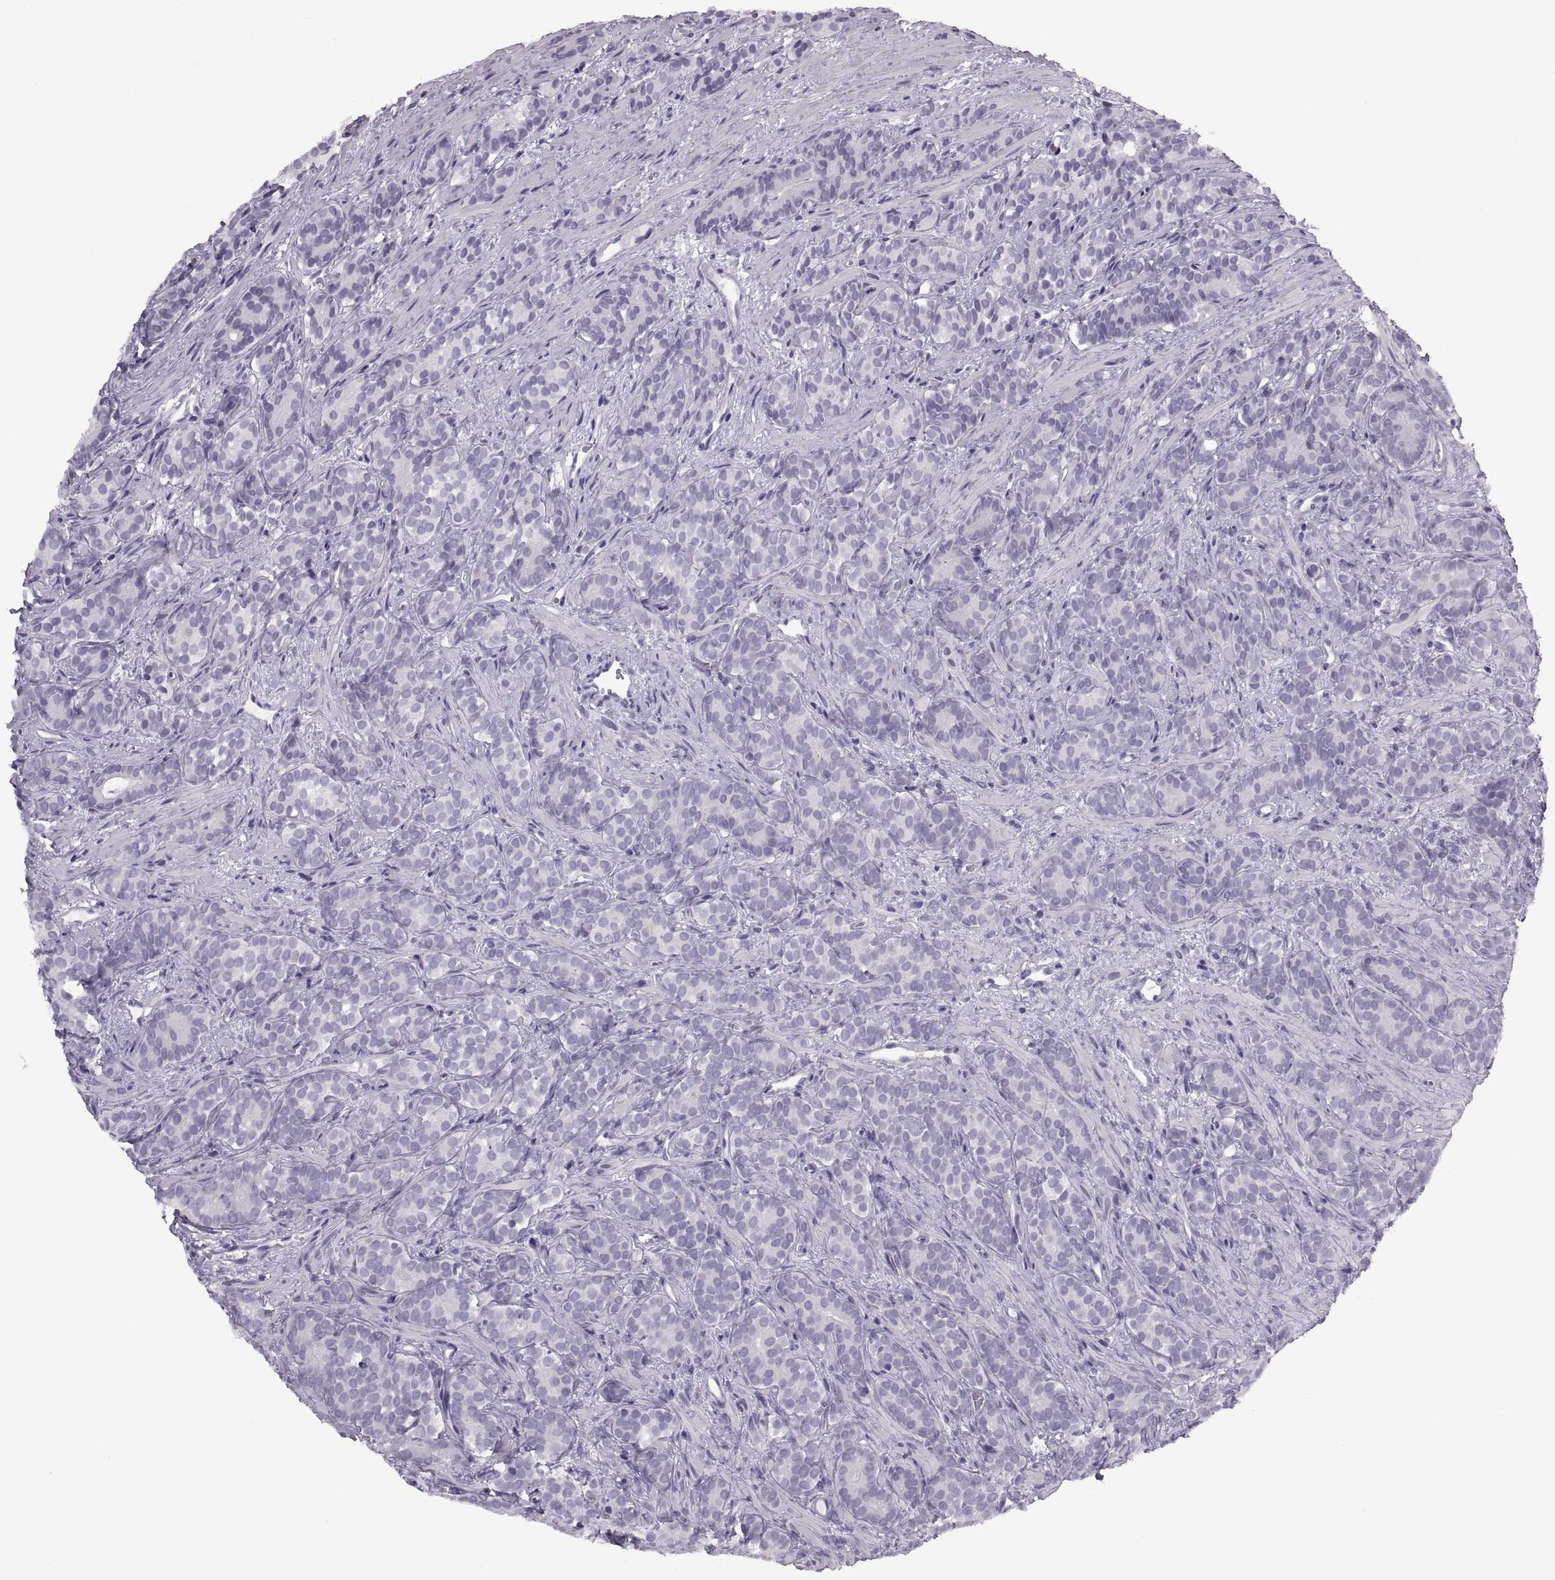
{"staining": {"intensity": "negative", "quantity": "none", "location": "none"}, "tissue": "prostate cancer", "cell_type": "Tumor cells", "image_type": "cancer", "snomed": [{"axis": "morphology", "description": "Adenocarcinoma, High grade"}, {"axis": "topography", "description": "Prostate"}], "caption": "A high-resolution image shows IHC staining of prostate cancer, which displays no significant staining in tumor cells.", "gene": "FAM24A", "patient": {"sex": "male", "age": 84}}